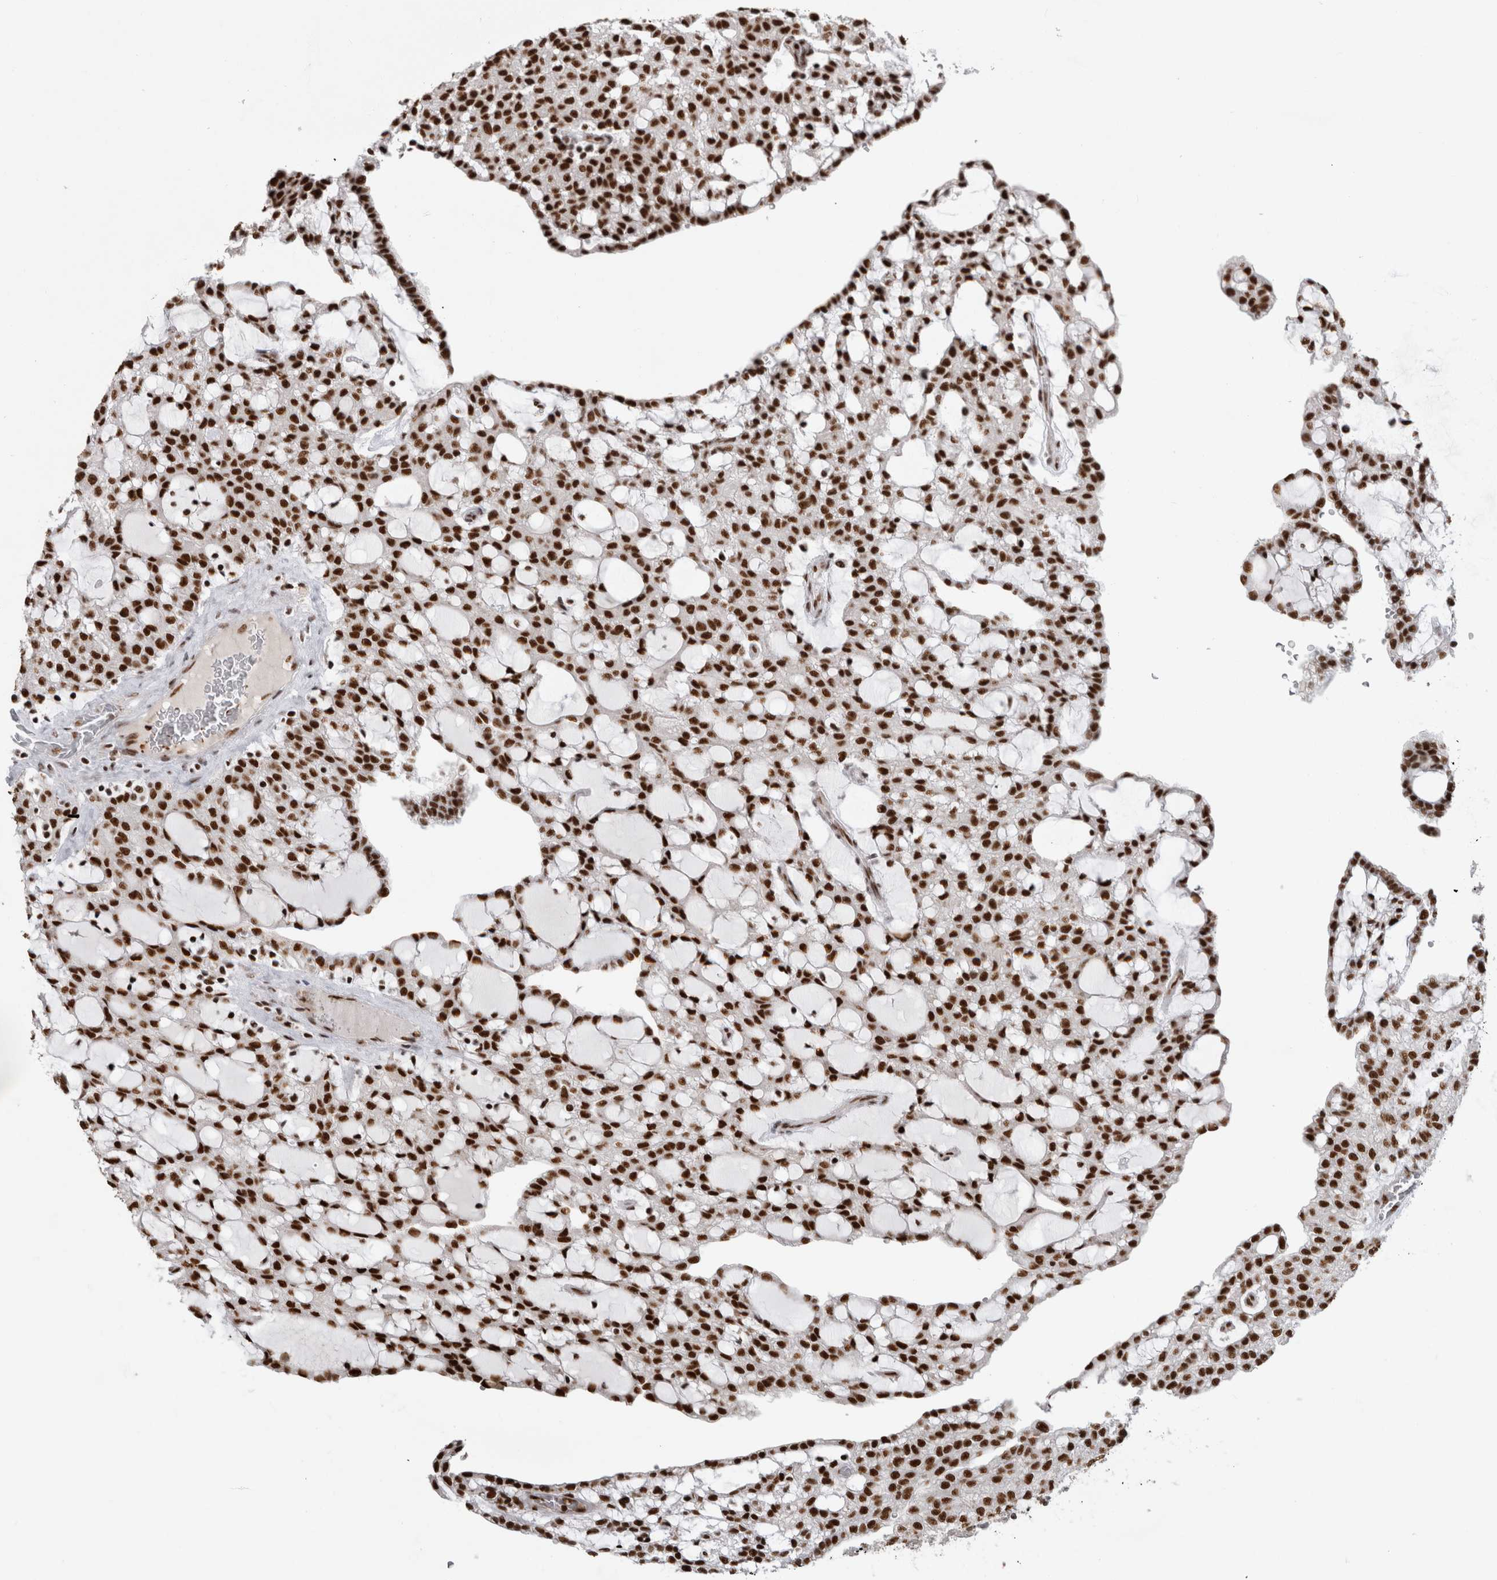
{"staining": {"intensity": "strong", "quantity": ">75%", "location": "nuclear"}, "tissue": "renal cancer", "cell_type": "Tumor cells", "image_type": "cancer", "snomed": [{"axis": "morphology", "description": "Adenocarcinoma, NOS"}, {"axis": "topography", "description": "Kidney"}], "caption": "Protein expression analysis of renal adenocarcinoma exhibits strong nuclear expression in about >75% of tumor cells.", "gene": "EYA2", "patient": {"sex": "male", "age": 63}}